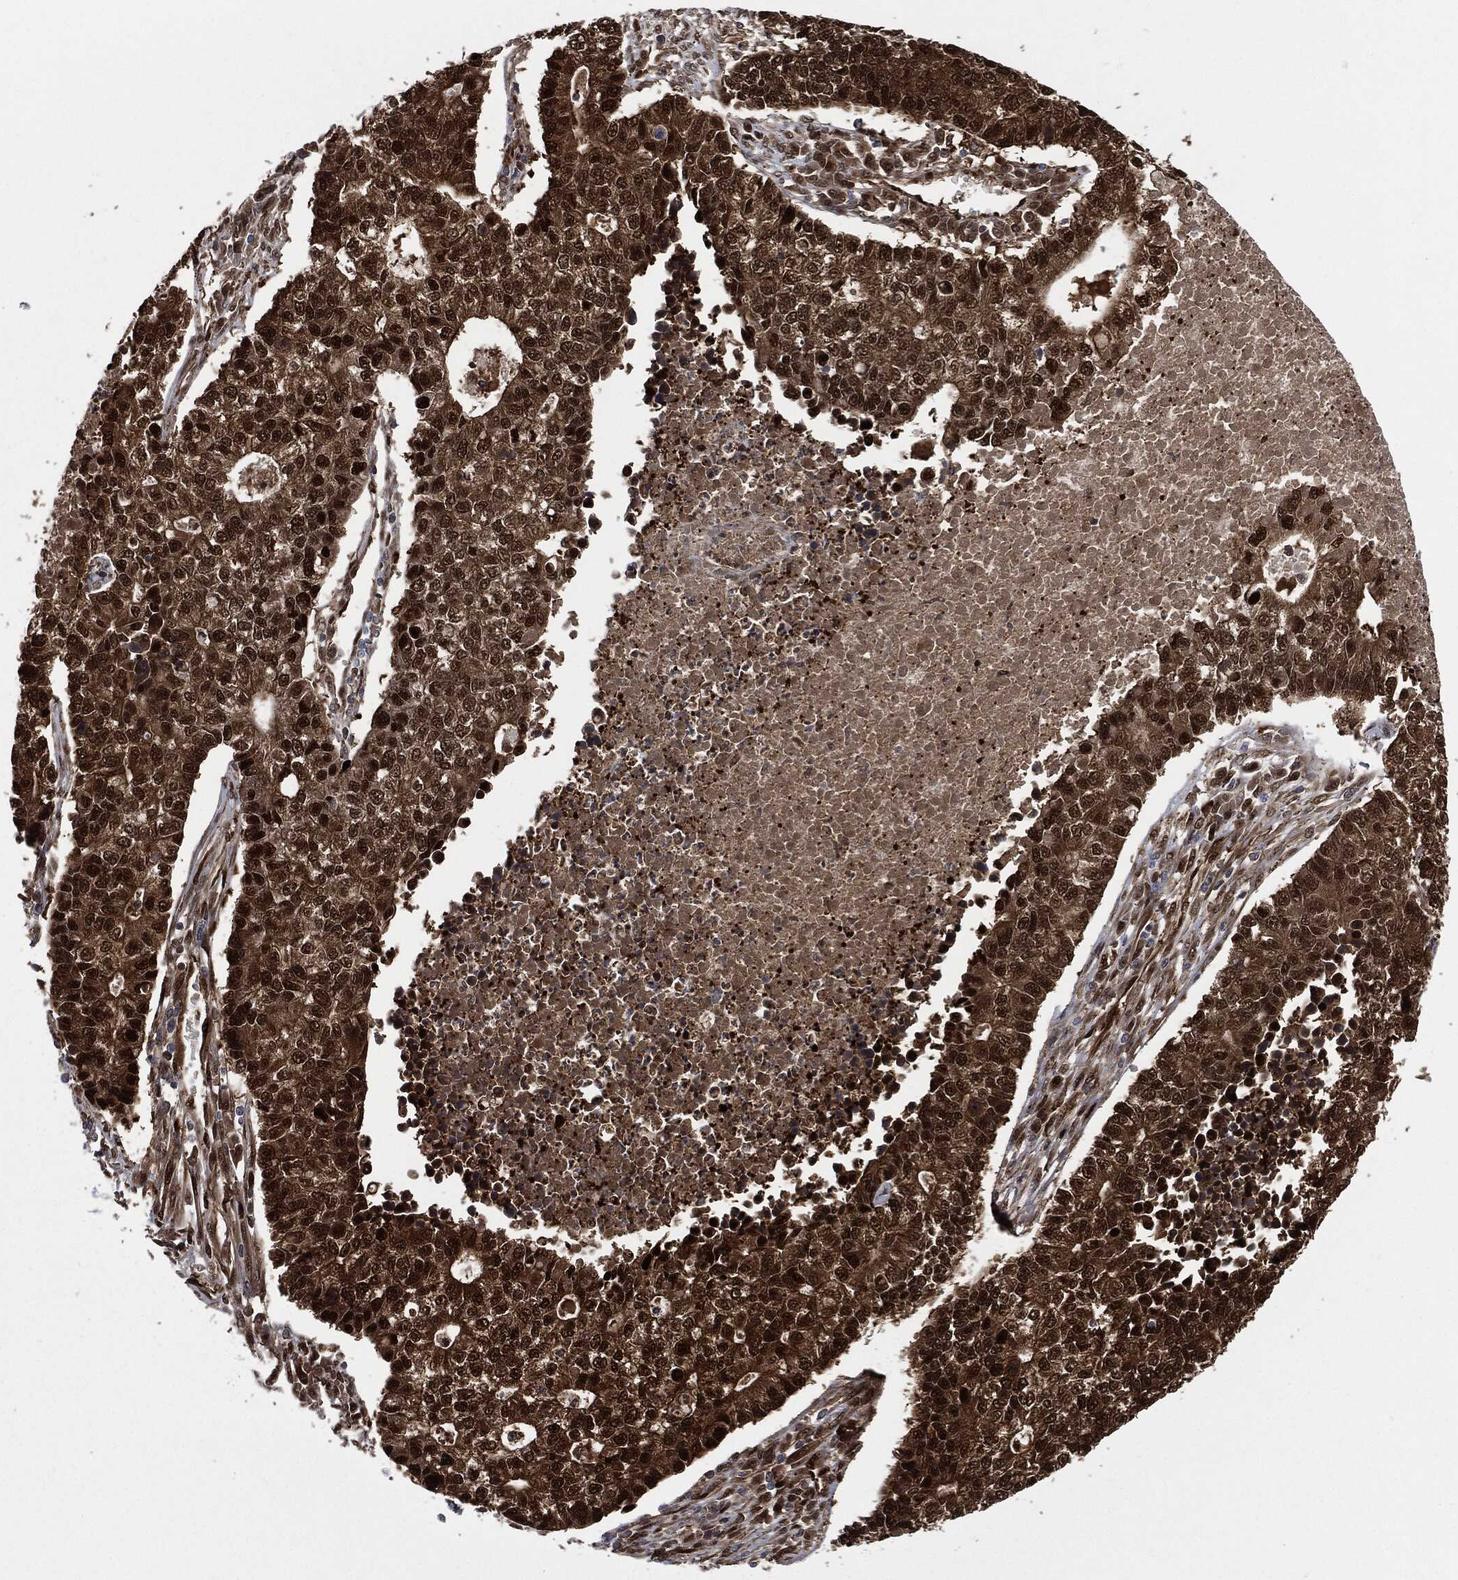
{"staining": {"intensity": "strong", "quantity": "25%-75%", "location": "cytoplasmic/membranous,nuclear"}, "tissue": "lung cancer", "cell_type": "Tumor cells", "image_type": "cancer", "snomed": [{"axis": "morphology", "description": "Adenocarcinoma, NOS"}, {"axis": "topography", "description": "Lung"}], "caption": "Human lung cancer stained with a brown dye shows strong cytoplasmic/membranous and nuclear positive expression in approximately 25%-75% of tumor cells.", "gene": "DCTN1", "patient": {"sex": "male", "age": 57}}